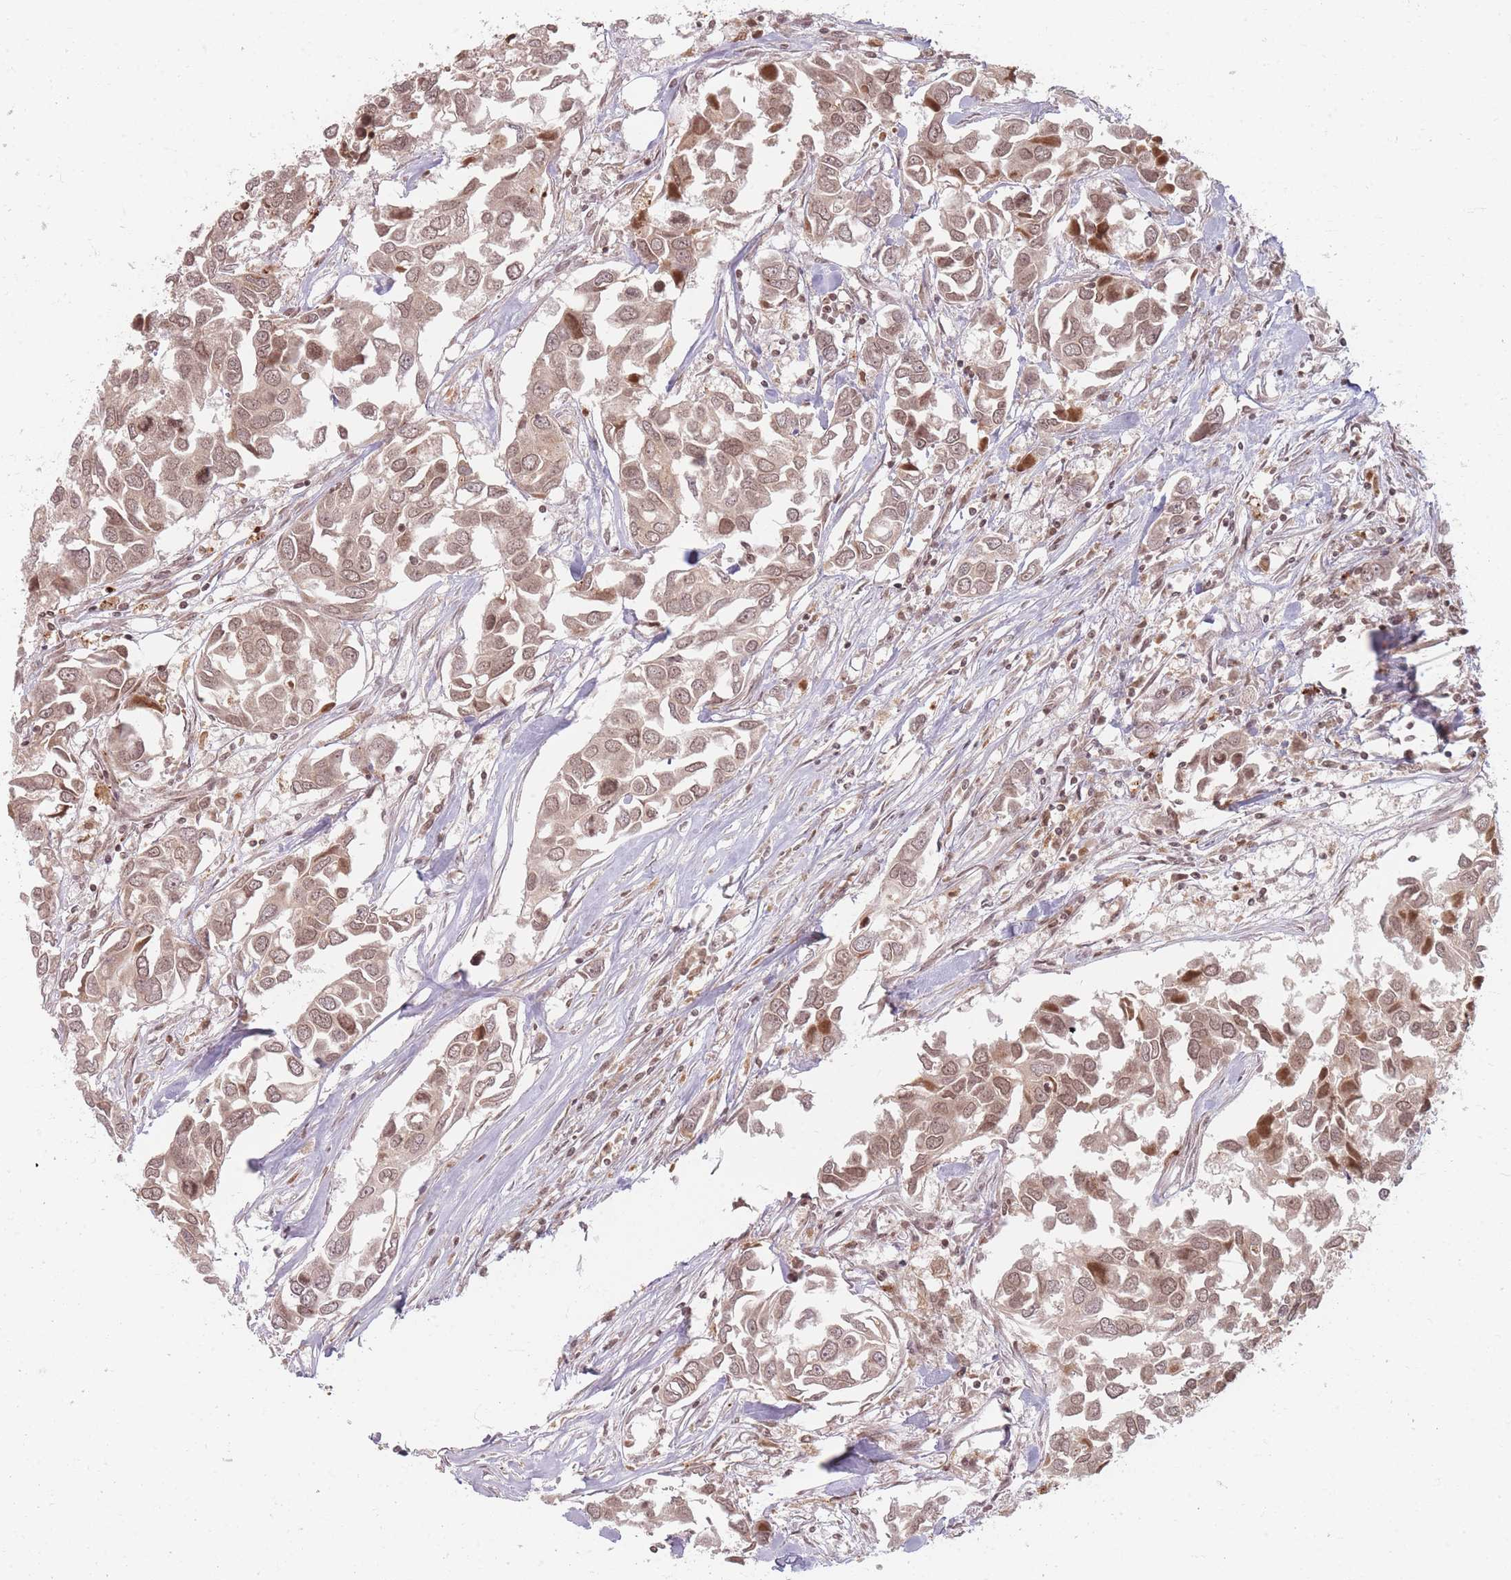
{"staining": {"intensity": "moderate", "quantity": ">75%", "location": "cytoplasmic/membranous,nuclear"}, "tissue": "breast cancer", "cell_type": "Tumor cells", "image_type": "cancer", "snomed": [{"axis": "morphology", "description": "Duct carcinoma"}, {"axis": "topography", "description": "Breast"}], "caption": "This is a micrograph of immunohistochemistry staining of breast cancer, which shows moderate positivity in the cytoplasmic/membranous and nuclear of tumor cells.", "gene": "SPATA45", "patient": {"sex": "female", "age": 83}}